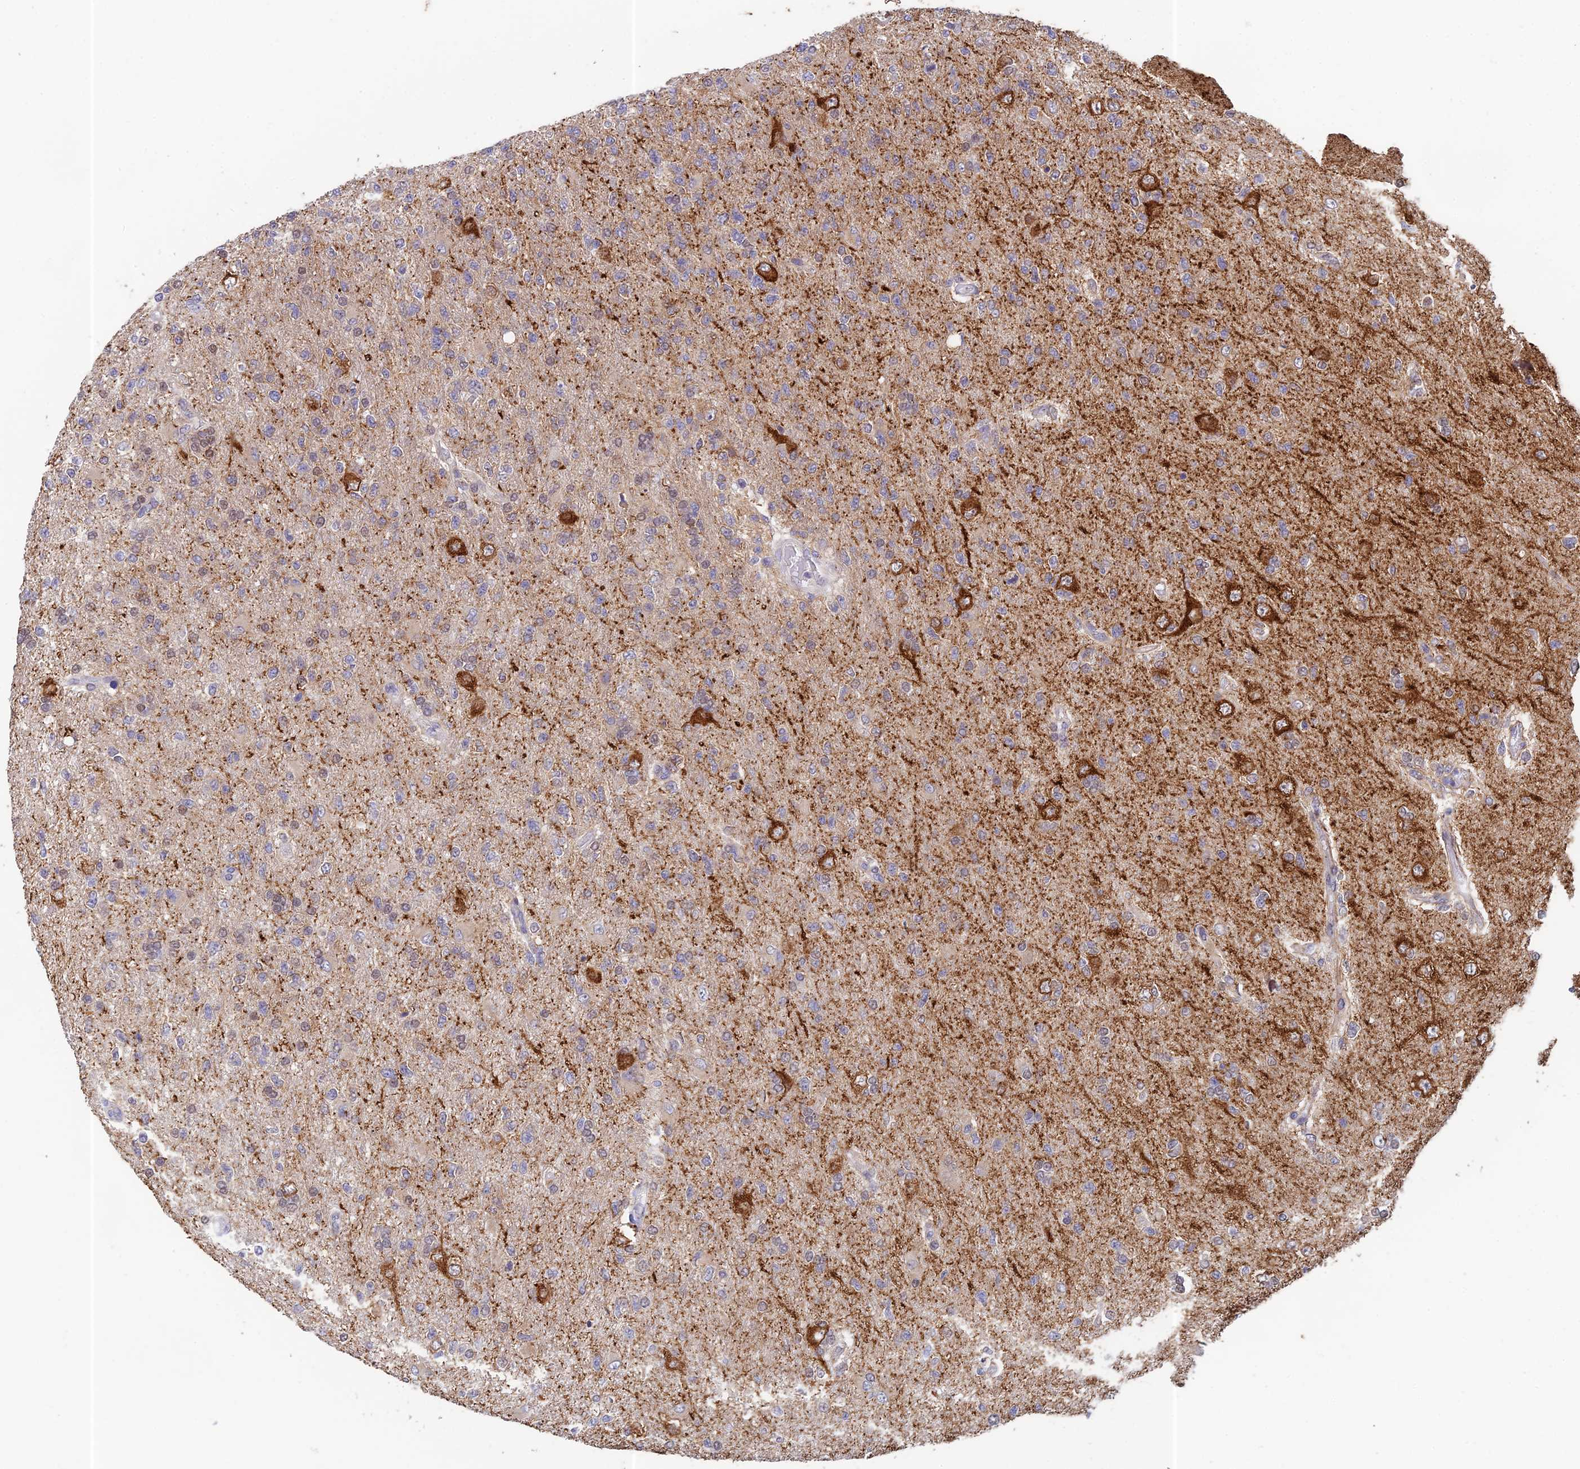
{"staining": {"intensity": "negative", "quantity": "none", "location": "none"}, "tissue": "glioma", "cell_type": "Tumor cells", "image_type": "cancer", "snomed": [{"axis": "morphology", "description": "Glioma, malignant, High grade"}, {"axis": "topography", "description": "Brain"}], "caption": "Tumor cells are negative for brown protein staining in malignant high-grade glioma.", "gene": "MRPL17", "patient": {"sex": "male", "age": 56}}